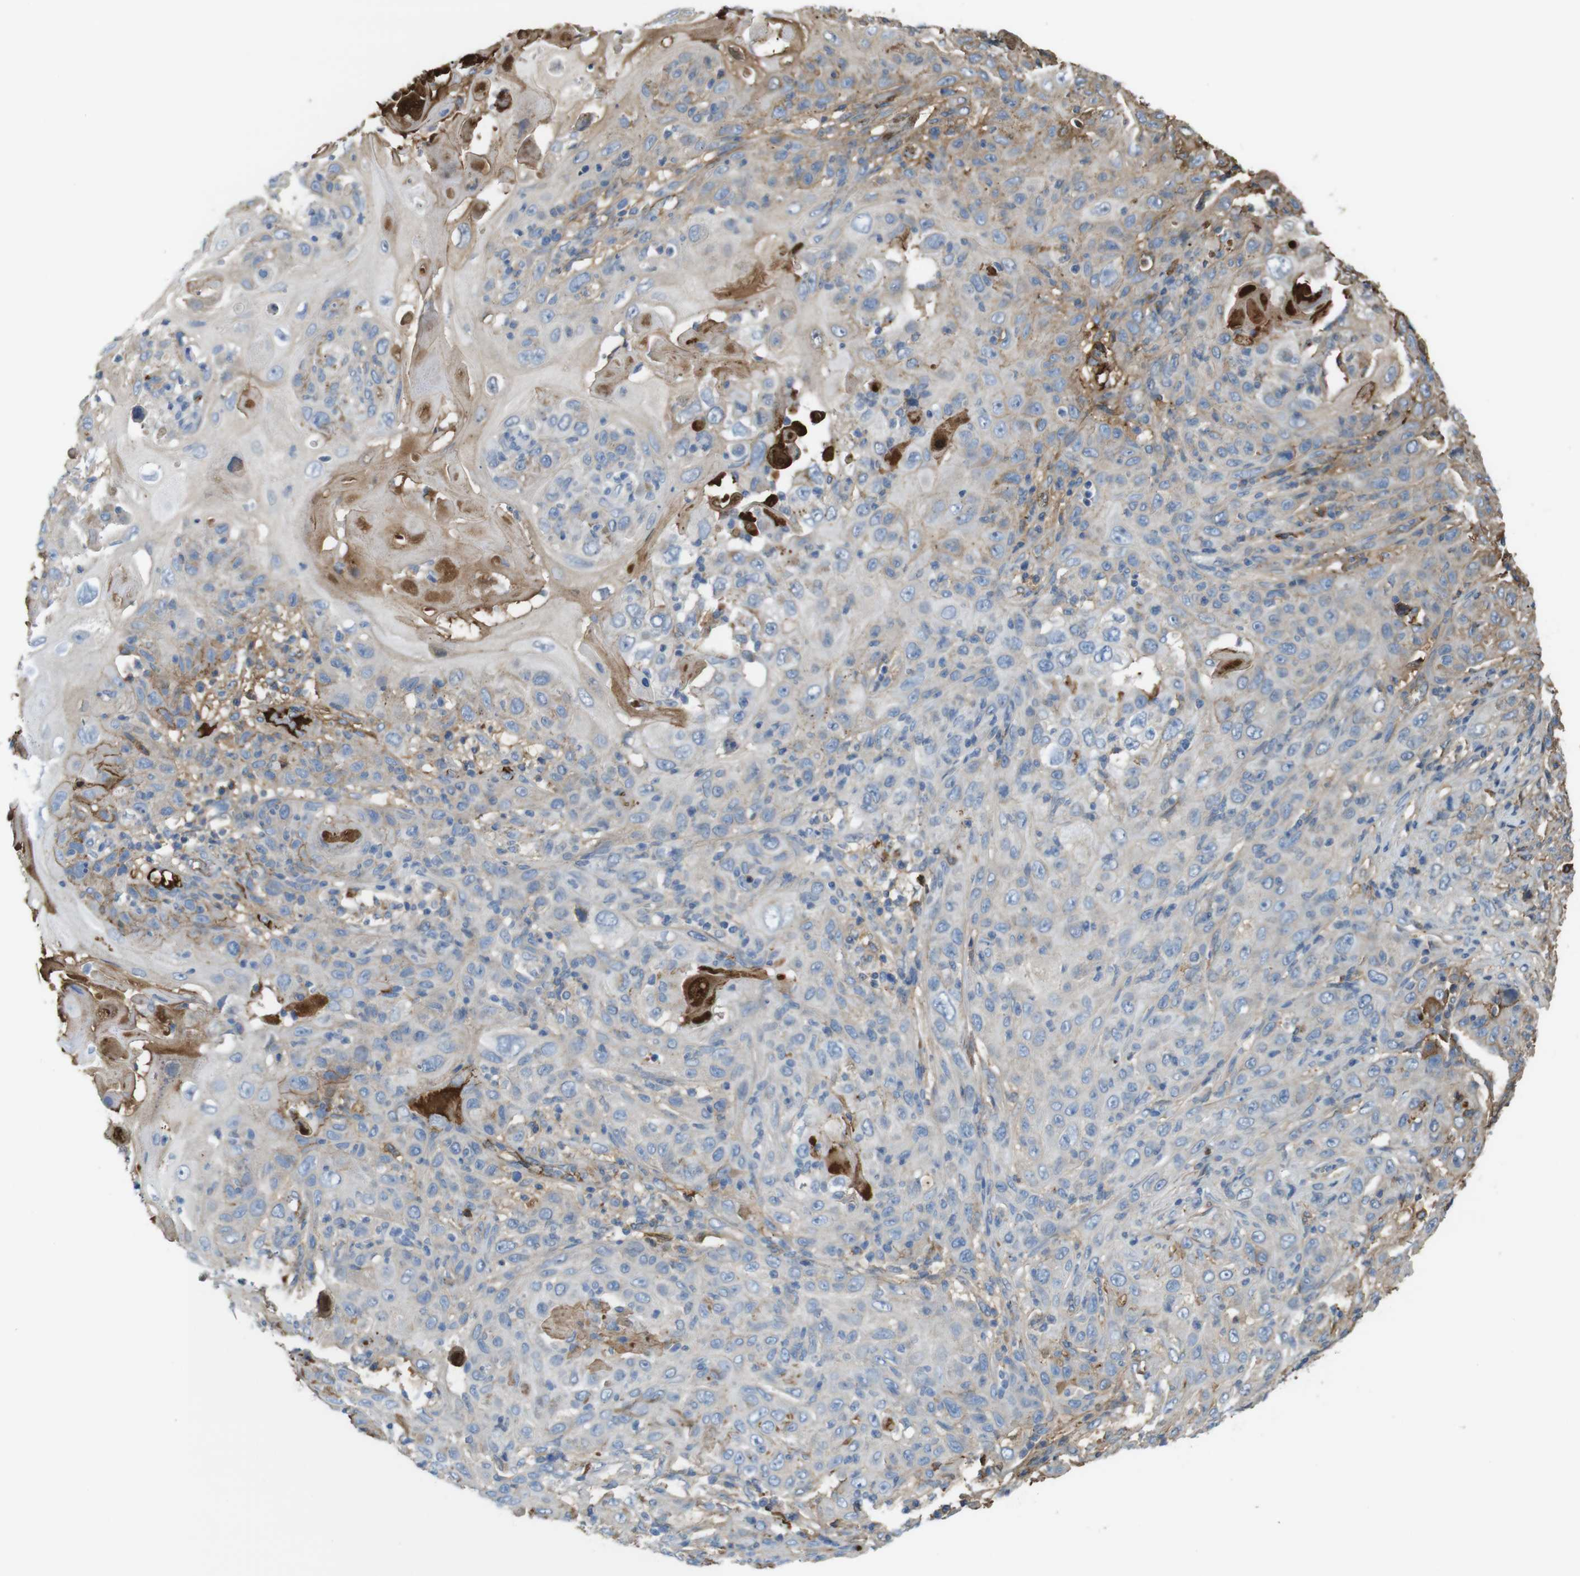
{"staining": {"intensity": "weak", "quantity": "<25%", "location": "cytoplasmic/membranous"}, "tissue": "skin cancer", "cell_type": "Tumor cells", "image_type": "cancer", "snomed": [{"axis": "morphology", "description": "Squamous cell carcinoma, NOS"}, {"axis": "topography", "description": "Skin"}], "caption": "DAB immunohistochemical staining of skin squamous cell carcinoma shows no significant staining in tumor cells. The staining was performed using DAB (3,3'-diaminobenzidine) to visualize the protein expression in brown, while the nuclei were stained in blue with hematoxylin (Magnification: 20x).", "gene": "LTBP4", "patient": {"sex": "female", "age": 88}}